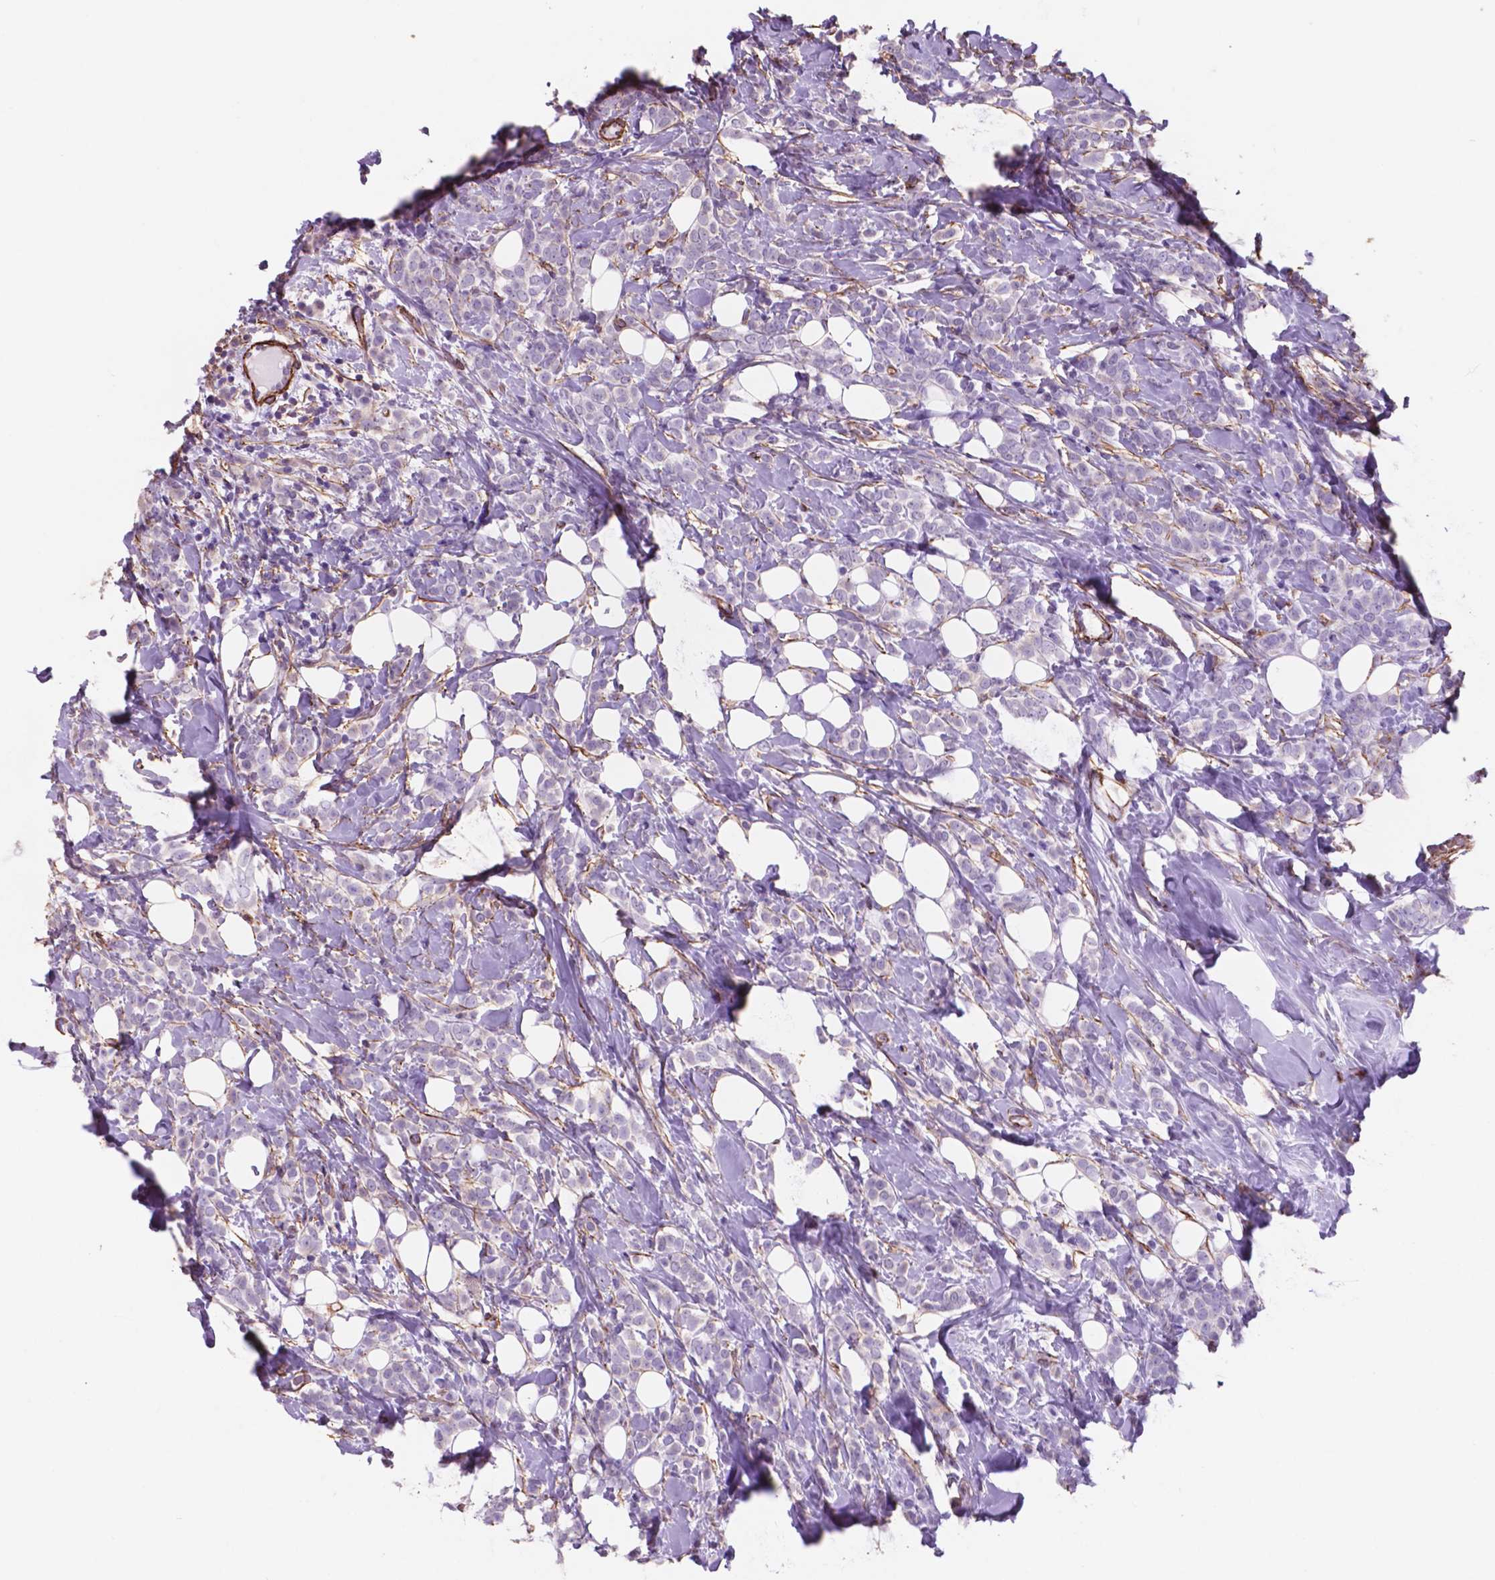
{"staining": {"intensity": "negative", "quantity": "none", "location": "none"}, "tissue": "breast cancer", "cell_type": "Tumor cells", "image_type": "cancer", "snomed": [{"axis": "morphology", "description": "Lobular carcinoma"}, {"axis": "topography", "description": "Breast"}], "caption": "Lobular carcinoma (breast) was stained to show a protein in brown. There is no significant expression in tumor cells. (Stains: DAB (3,3'-diaminobenzidine) immunohistochemistry (IHC) with hematoxylin counter stain, Microscopy: brightfield microscopy at high magnification).", "gene": "TOR2A", "patient": {"sex": "female", "age": 49}}